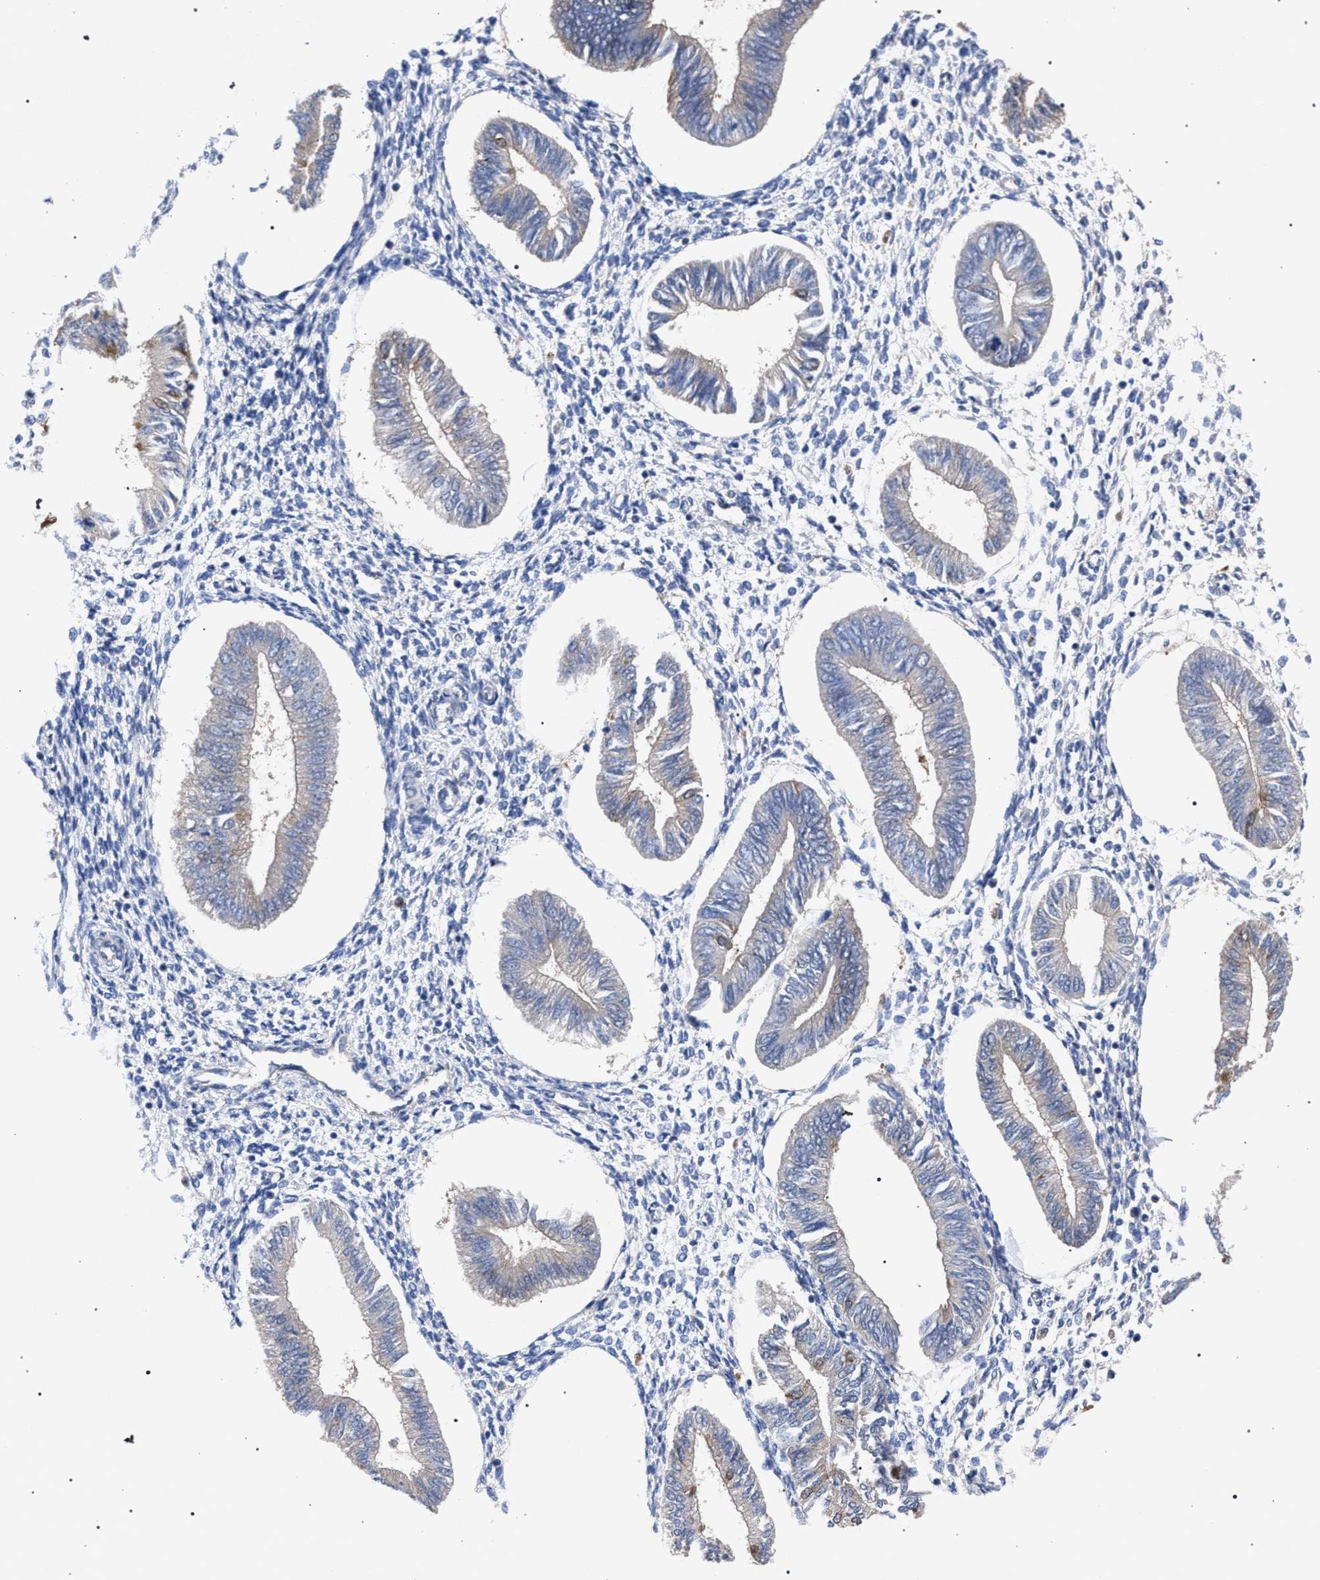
{"staining": {"intensity": "negative", "quantity": "none", "location": "none"}, "tissue": "endometrium", "cell_type": "Cells in endometrial stroma", "image_type": "normal", "snomed": [{"axis": "morphology", "description": "Normal tissue, NOS"}, {"axis": "topography", "description": "Endometrium"}], "caption": "Human endometrium stained for a protein using immunohistochemistry (IHC) shows no staining in cells in endometrial stroma.", "gene": "GMPR", "patient": {"sex": "female", "age": 50}}